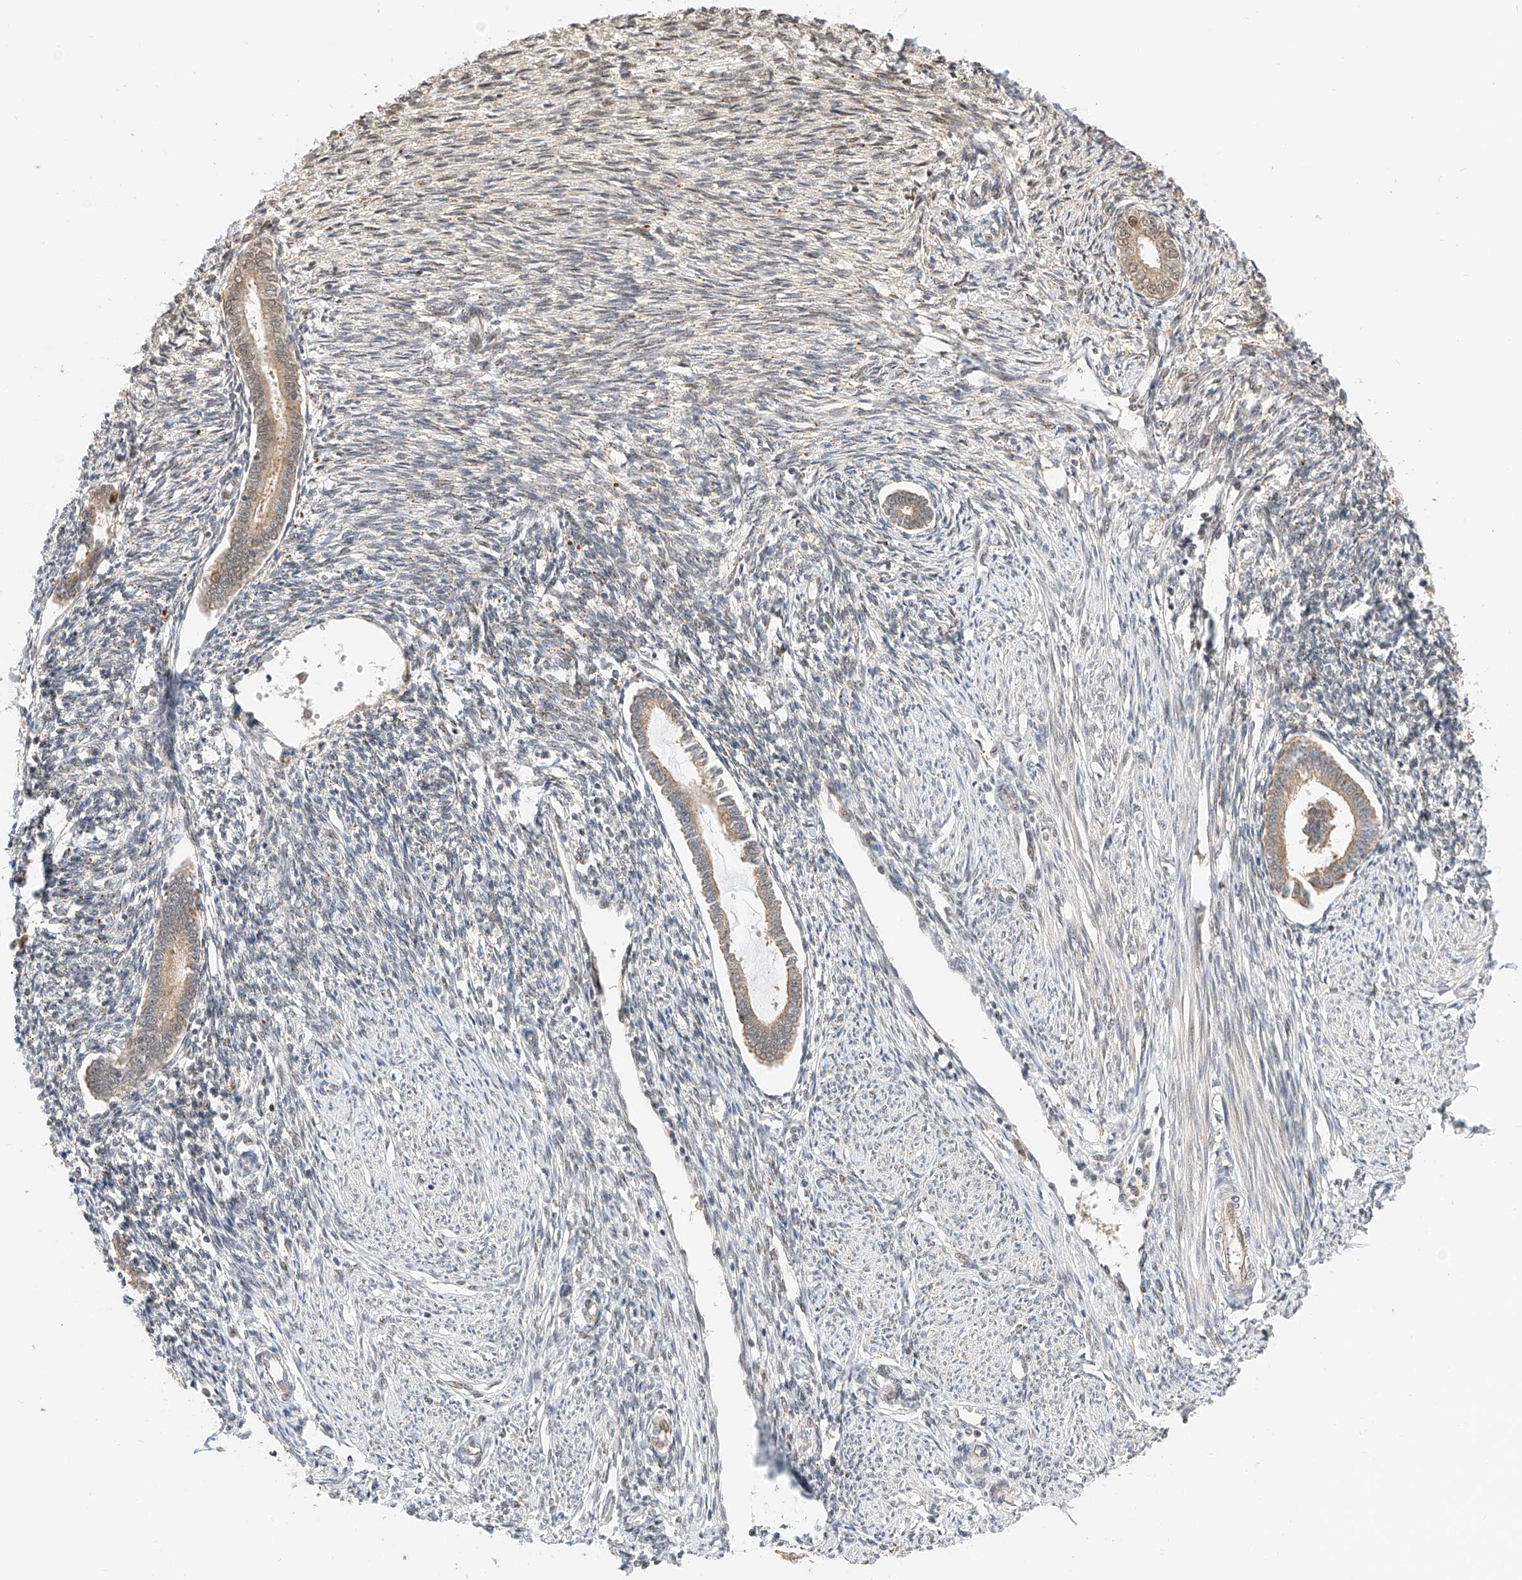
{"staining": {"intensity": "moderate", "quantity": "<25%", "location": "cytoplasmic/membranous,nuclear"}, "tissue": "endometrium", "cell_type": "Cells in endometrial stroma", "image_type": "normal", "snomed": [{"axis": "morphology", "description": "Normal tissue, NOS"}, {"axis": "topography", "description": "Endometrium"}], "caption": "Normal endometrium shows moderate cytoplasmic/membranous,nuclear expression in approximately <25% of cells in endometrial stroma.", "gene": "EIF4H", "patient": {"sex": "female", "age": 56}}